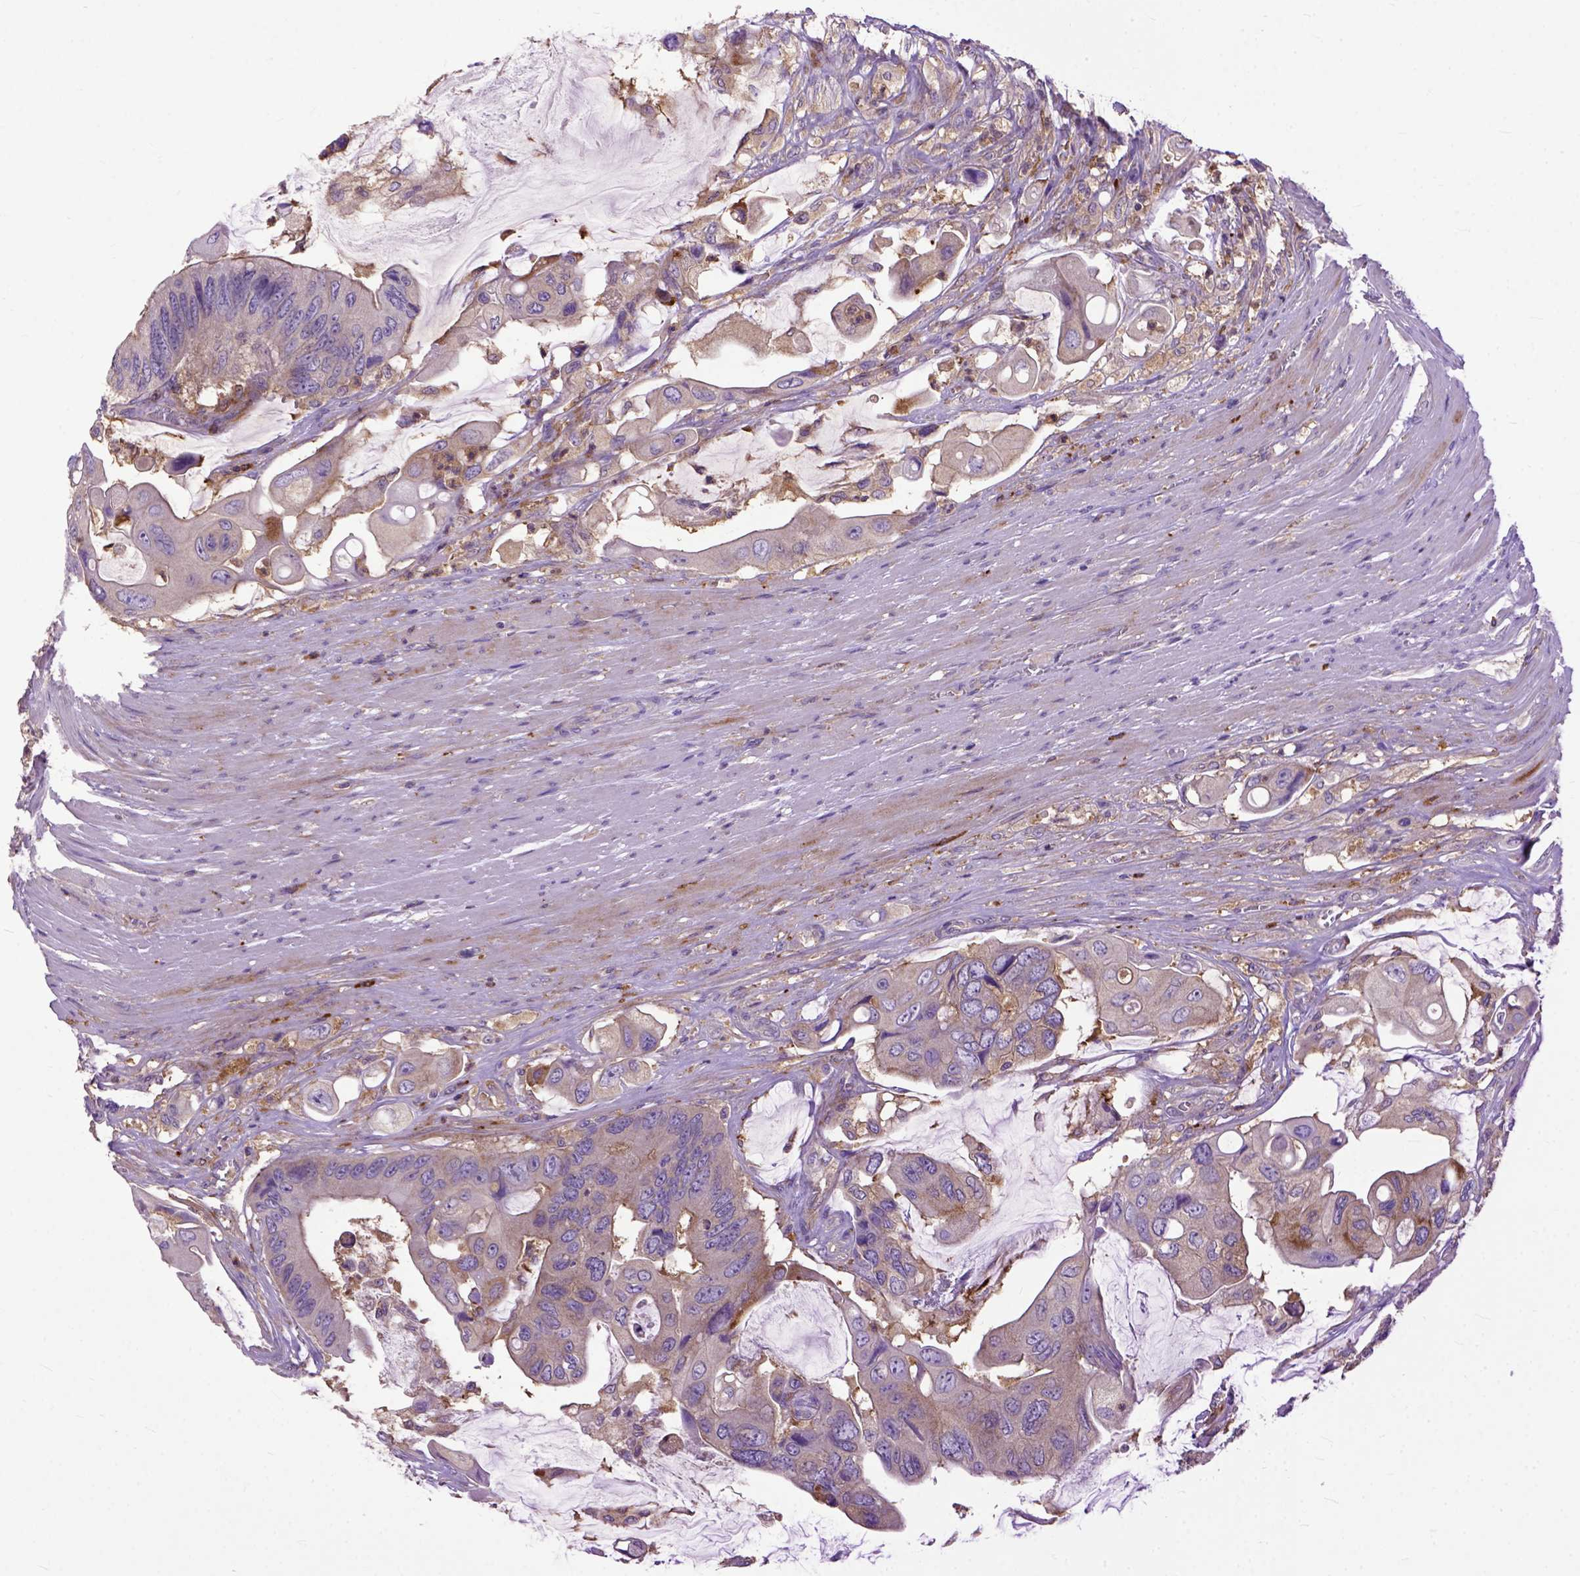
{"staining": {"intensity": "negative", "quantity": "none", "location": "none"}, "tissue": "colorectal cancer", "cell_type": "Tumor cells", "image_type": "cancer", "snomed": [{"axis": "morphology", "description": "Adenocarcinoma, NOS"}, {"axis": "topography", "description": "Rectum"}], "caption": "Image shows no protein expression in tumor cells of colorectal cancer (adenocarcinoma) tissue.", "gene": "NAMPT", "patient": {"sex": "male", "age": 63}}